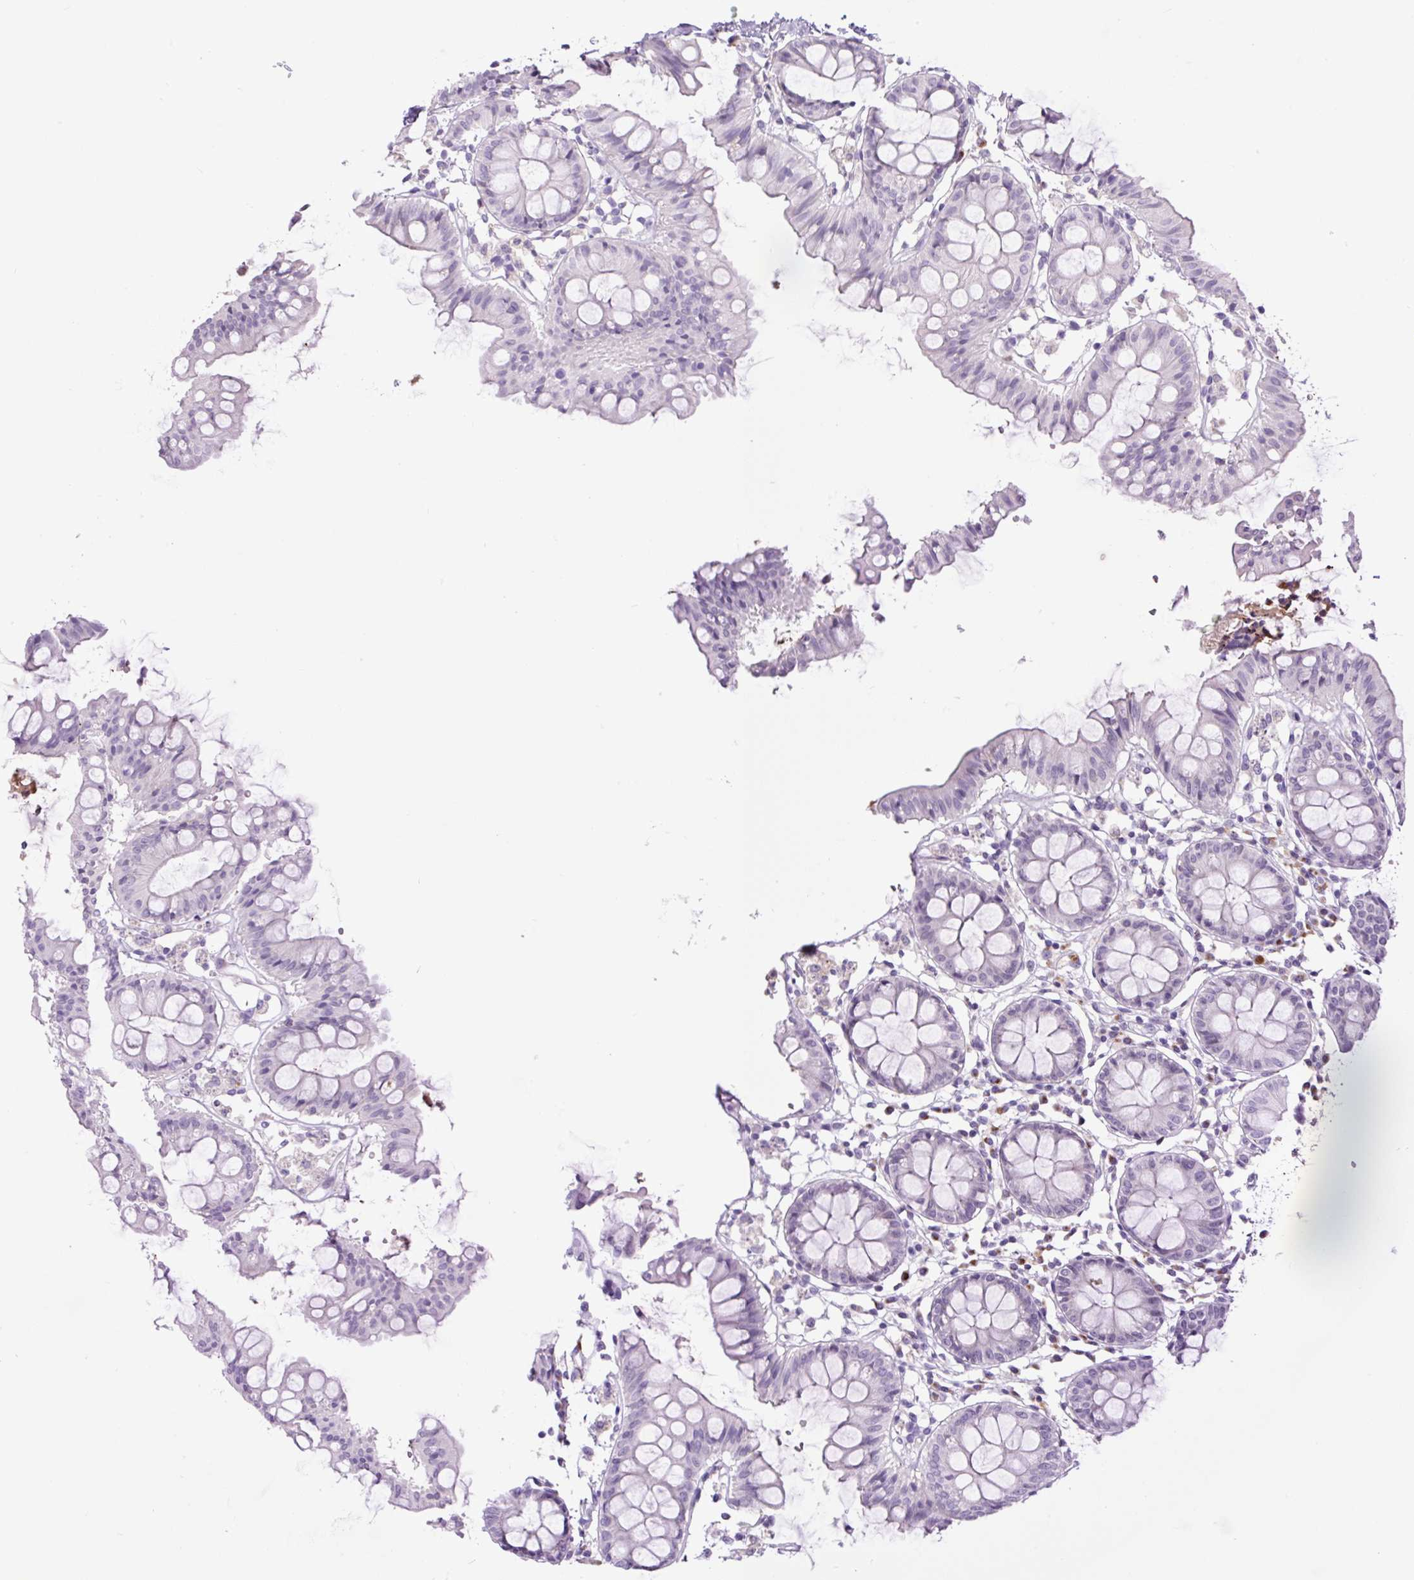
{"staining": {"intensity": "negative", "quantity": "none", "location": "none"}, "tissue": "colon", "cell_type": "Endothelial cells", "image_type": "normal", "snomed": [{"axis": "morphology", "description": "Normal tissue, NOS"}, {"axis": "topography", "description": "Colon"}], "caption": "Endothelial cells show no significant positivity in unremarkable colon. (Brightfield microscopy of DAB (3,3'-diaminobenzidine) immunohistochemistry at high magnification).", "gene": "MFSD3", "patient": {"sex": "female", "age": 84}}